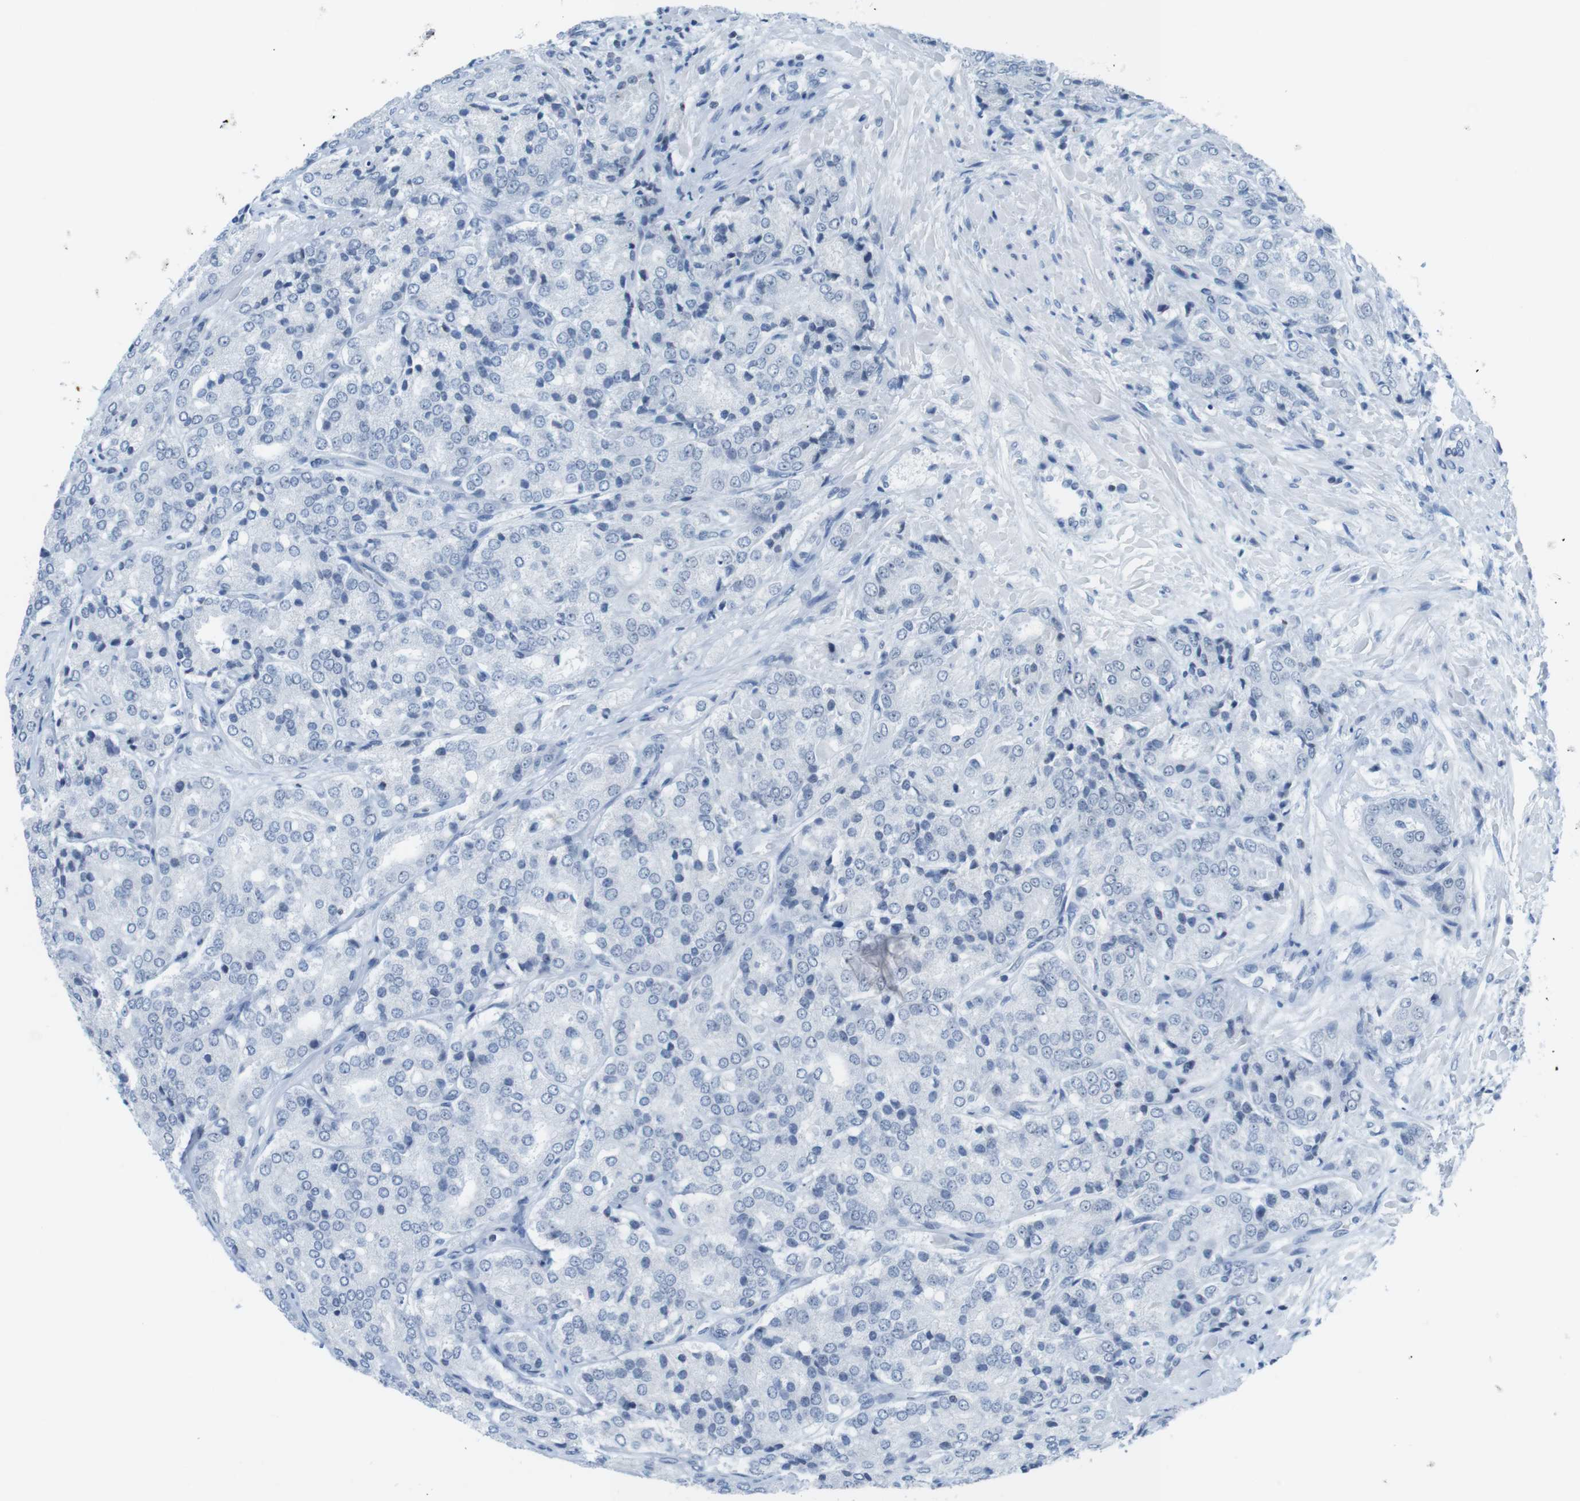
{"staining": {"intensity": "moderate", "quantity": "<25%", "location": "nuclear"}, "tissue": "prostate cancer", "cell_type": "Tumor cells", "image_type": "cancer", "snomed": [{"axis": "morphology", "description": "Adenocarcinoma, High grade"}, {"axis": "topography", "description": "Prostate"}], "caption": "Immunohistochemistry of prostate adenocarcinoma (high-grade) reveals low levels of moderate nuclear expression in about <25% of tumor cells.", "gene": "NIFK", "patient": {"sex": "male", "age": 65}}